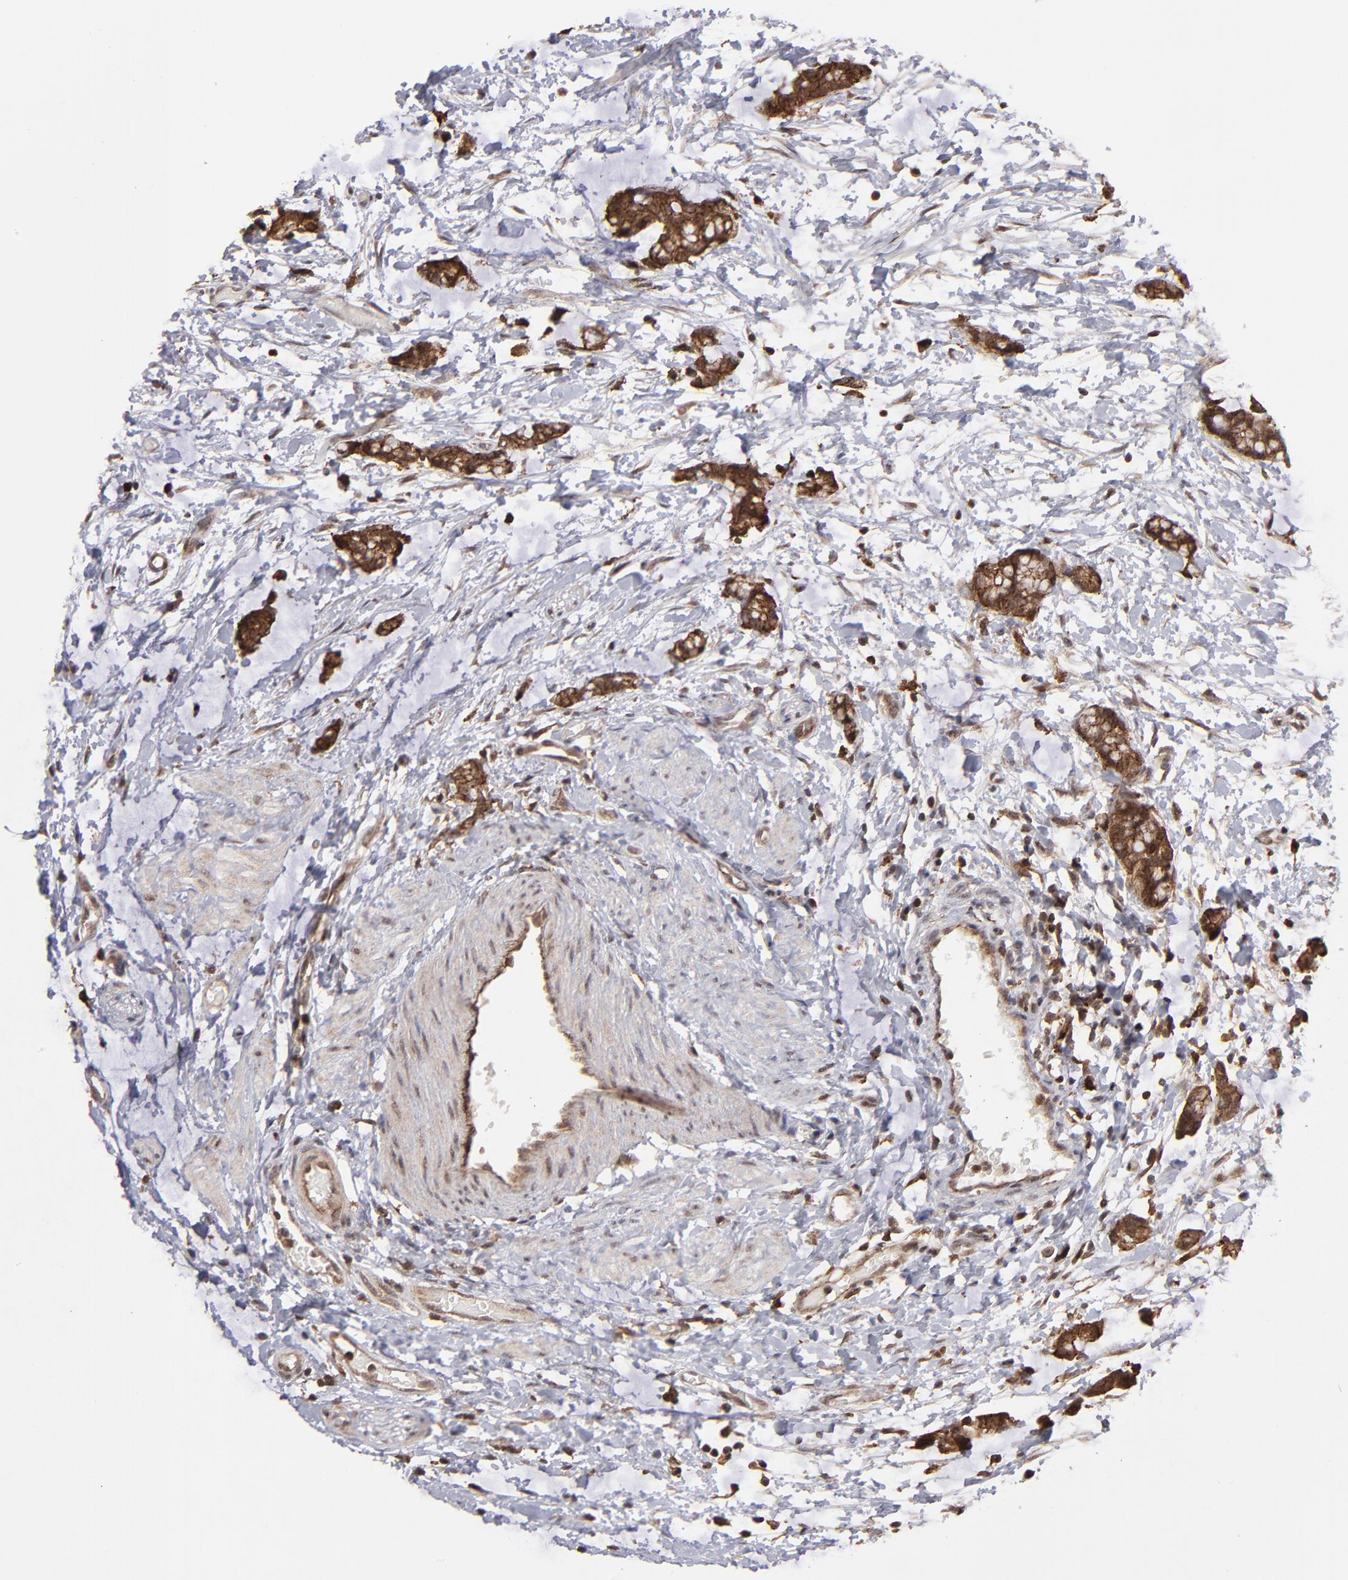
{"staining": {"intensity": "strong", "quantity": ">75%", "location": "cytoplasmic/membranous"}, "tissue": "colorectal cancer", "cell_type": "Tumor cells", "image_type": "cancer", "snomed": [{"axis": "morphology", "description": "Adenocarcinoma, NOS"}, {"axis": "topography", "description": "Colon"}], "caption": "A high amount of strong cytoplasmic/membranous expression is present in about >75% of tumor cells in colorectal cancer (adenocarcinoma) tissue.", "gene": "RGS6", "patient": {"sex": "male", "age": 14}}